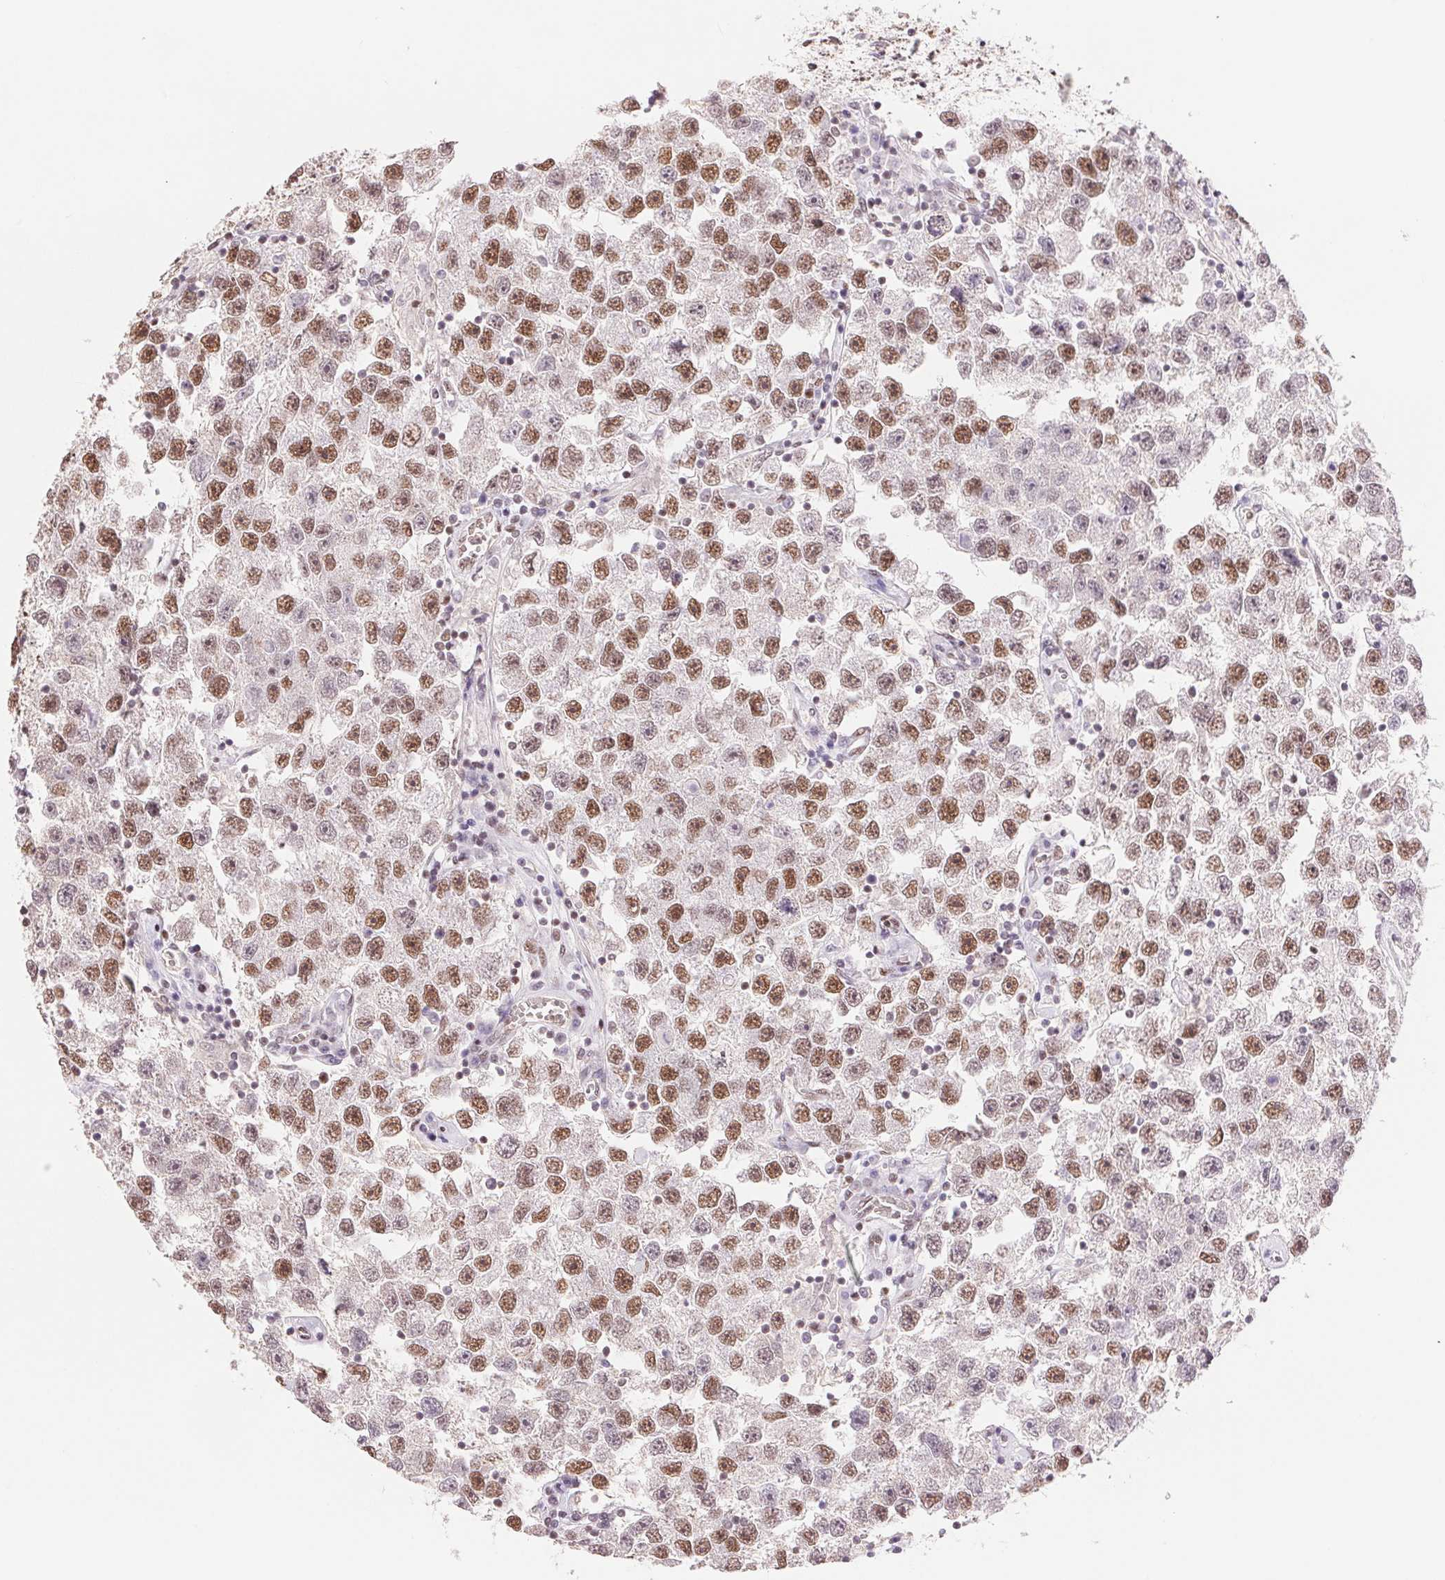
{"staining": {"intensity": "moderate", "quantity": ">75%", "location": "nuclear"}, "tissue": "testis cancer", "cell_type": "Tumor cells", "image_type": "cancer", "snomed": [{"axis": "morphology", "description": "Seminoma, NOS"}, {"axis": "topography", "description": "Testis"}], "caption": "Tumor cells show moderate nuclear expression in approximately >75% of cells in testis cancer. (IHC, brightfield microscopy, high magnification).", "gene": "SREK1", "patient": {"sex": "male", "age": 26}}